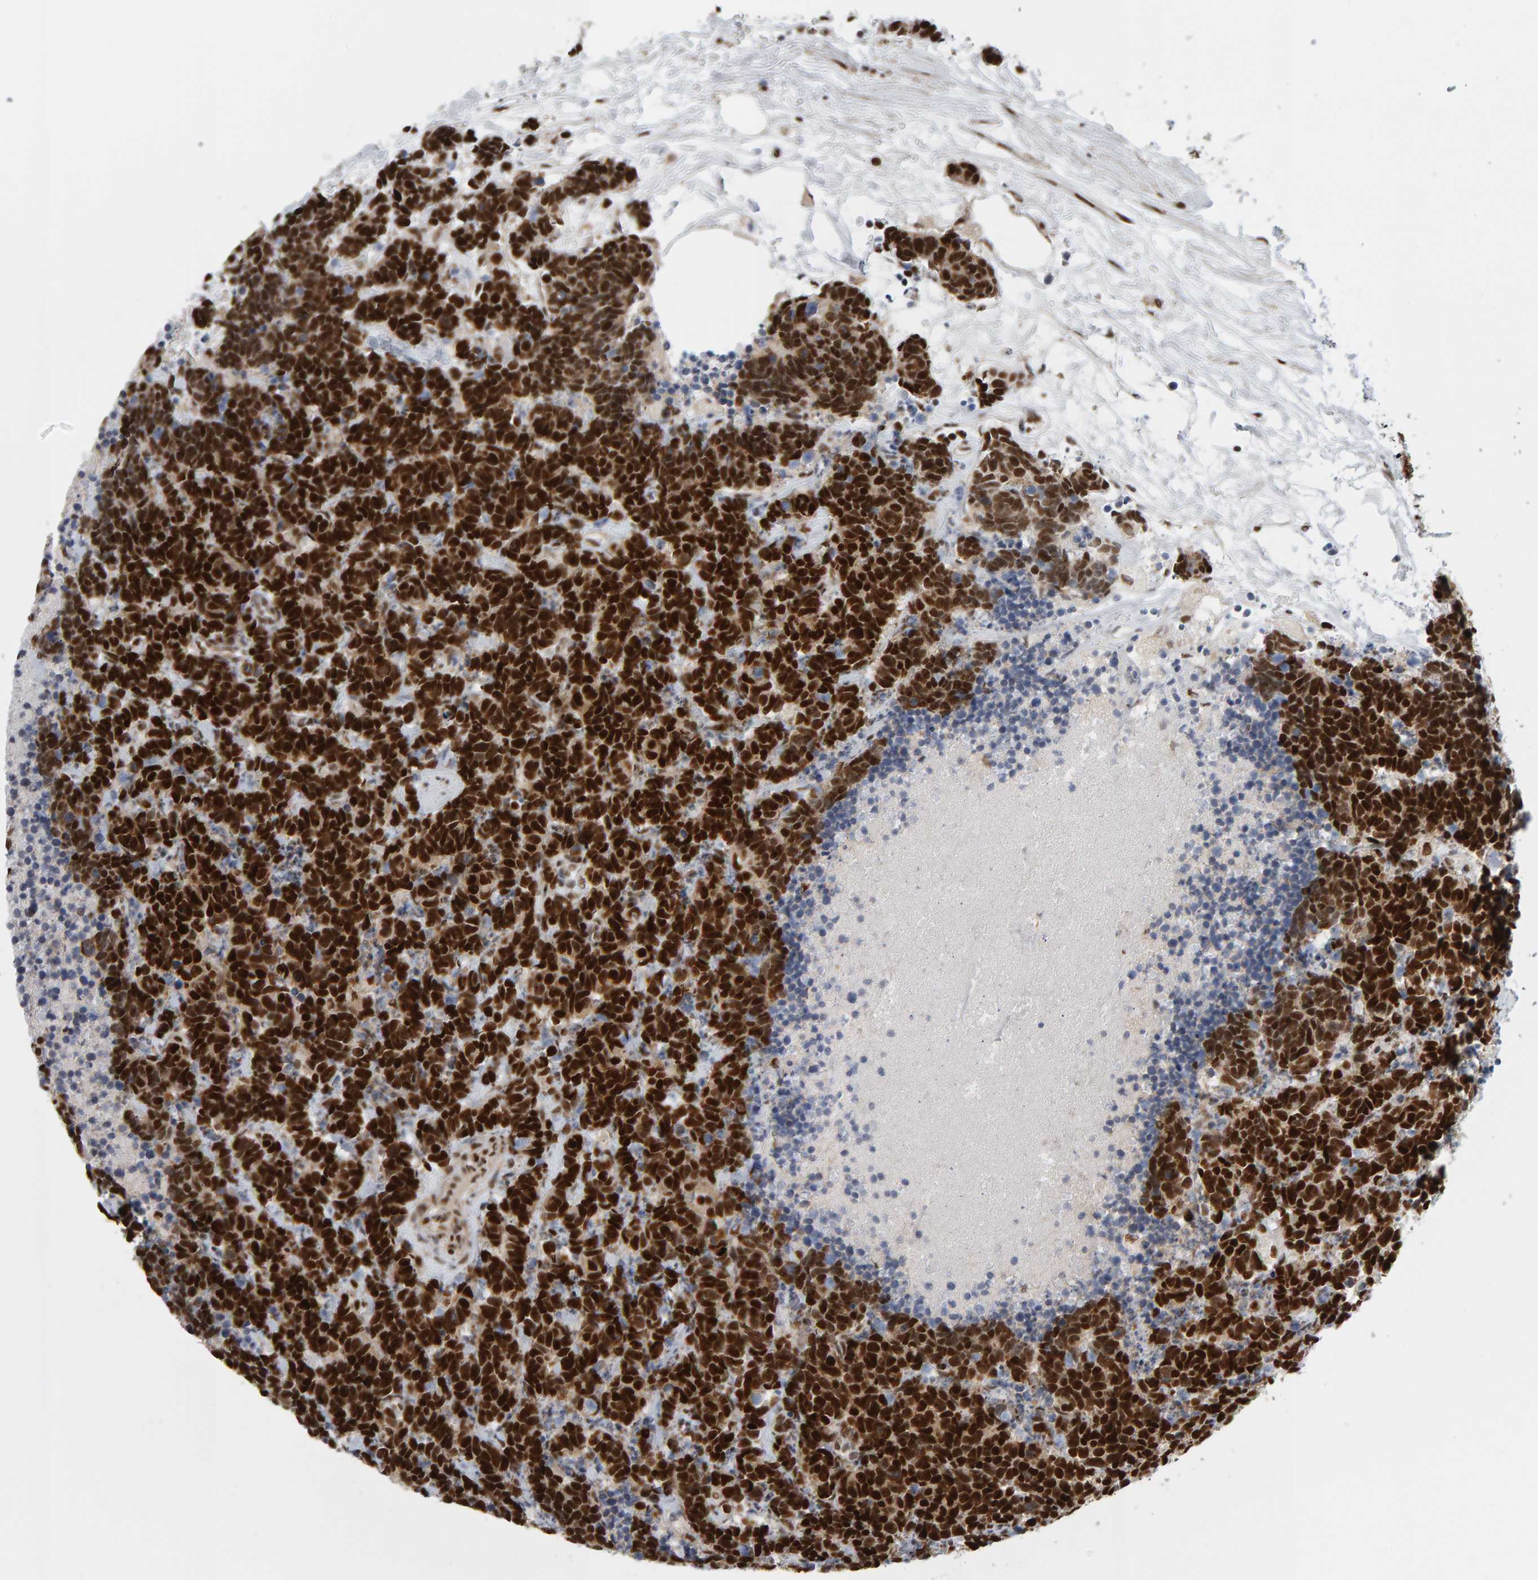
{"staining": {"intensity": "strong", "quantity": ">75%", "location": "nuclear"}, "tissue": "carcinoid", "cell_type": "Tumor cells", "image_type": "cancer", "snomed": [{"axis": "morphology", "description": "Carcinoma, NOS"}, {"axis": "morphology", "description": "Carcinoid, malignant, NOS"}, {"axis": "topography", "description": "Urinary bladder"}], "caption": "This photomicrograph shows carcinoid stained with immunohistochemistry to label a protein in brown. The nuclear of tumor cells show strong positivity for the protein. Nuclei are counter-stained blue.", "gene": "ATF7IP", "patient": {"sex": "male", "age": 57}}